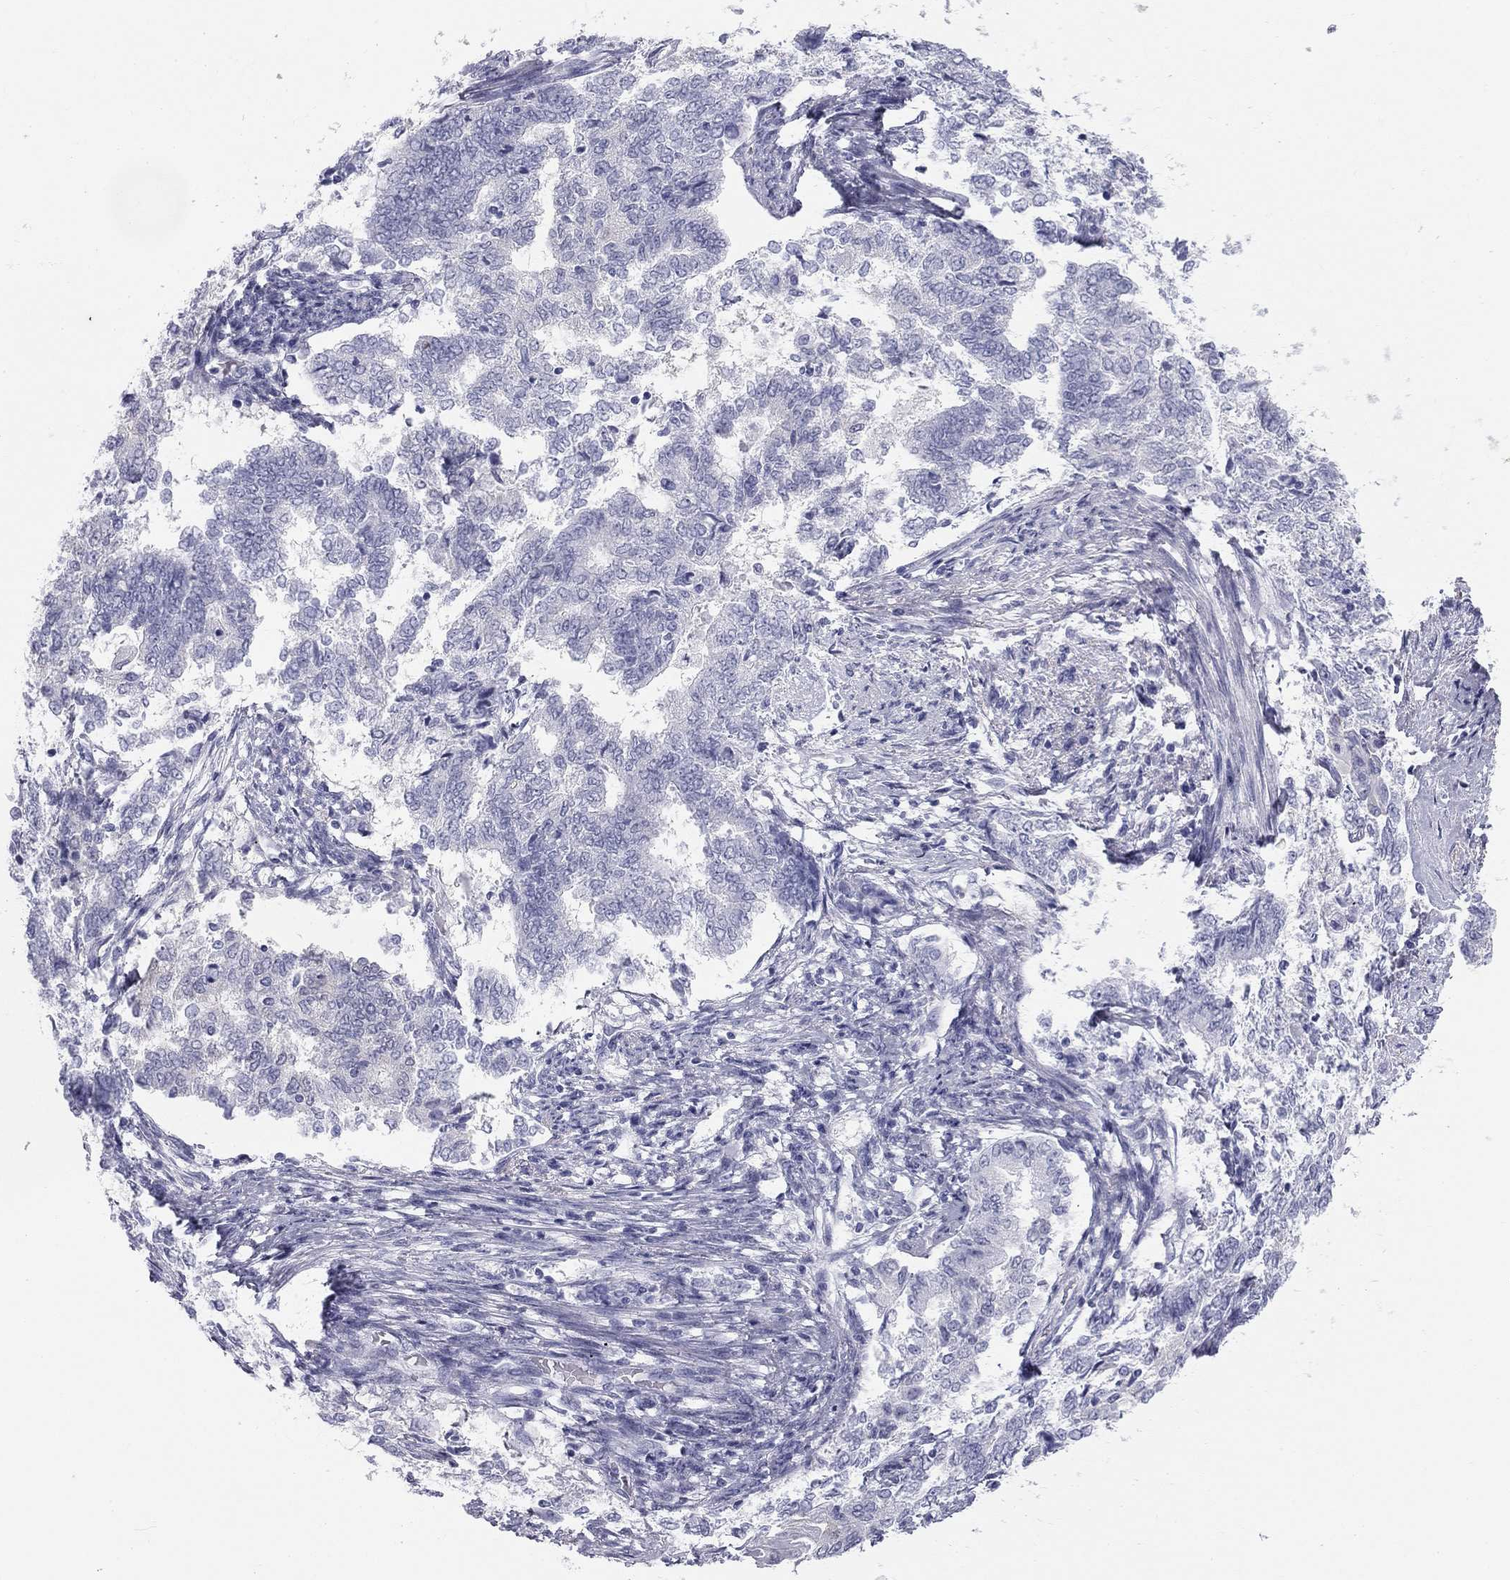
{"staining": {"intensity": "negative", "quantity": "none", "location": "none"}, "tissue": "endometrial cancer", "cell_type": "Tumor cells", "image_type": "cancer", "snomed": [{"axis": "morphology", "description": "Adenocarcinoma, NOS"}, {"axis": "topography", "description": "Endometrium"}], "caption": "Protein analysis of adenocarcinoma (endometrial) reveals no significant expression in tumor cells. (Brightfield microscopy of DAB immunohistochemistry (IHC) at high magnification).", "gene": "SULT2B1", "patient": {"sex": "female", "age": 65}}